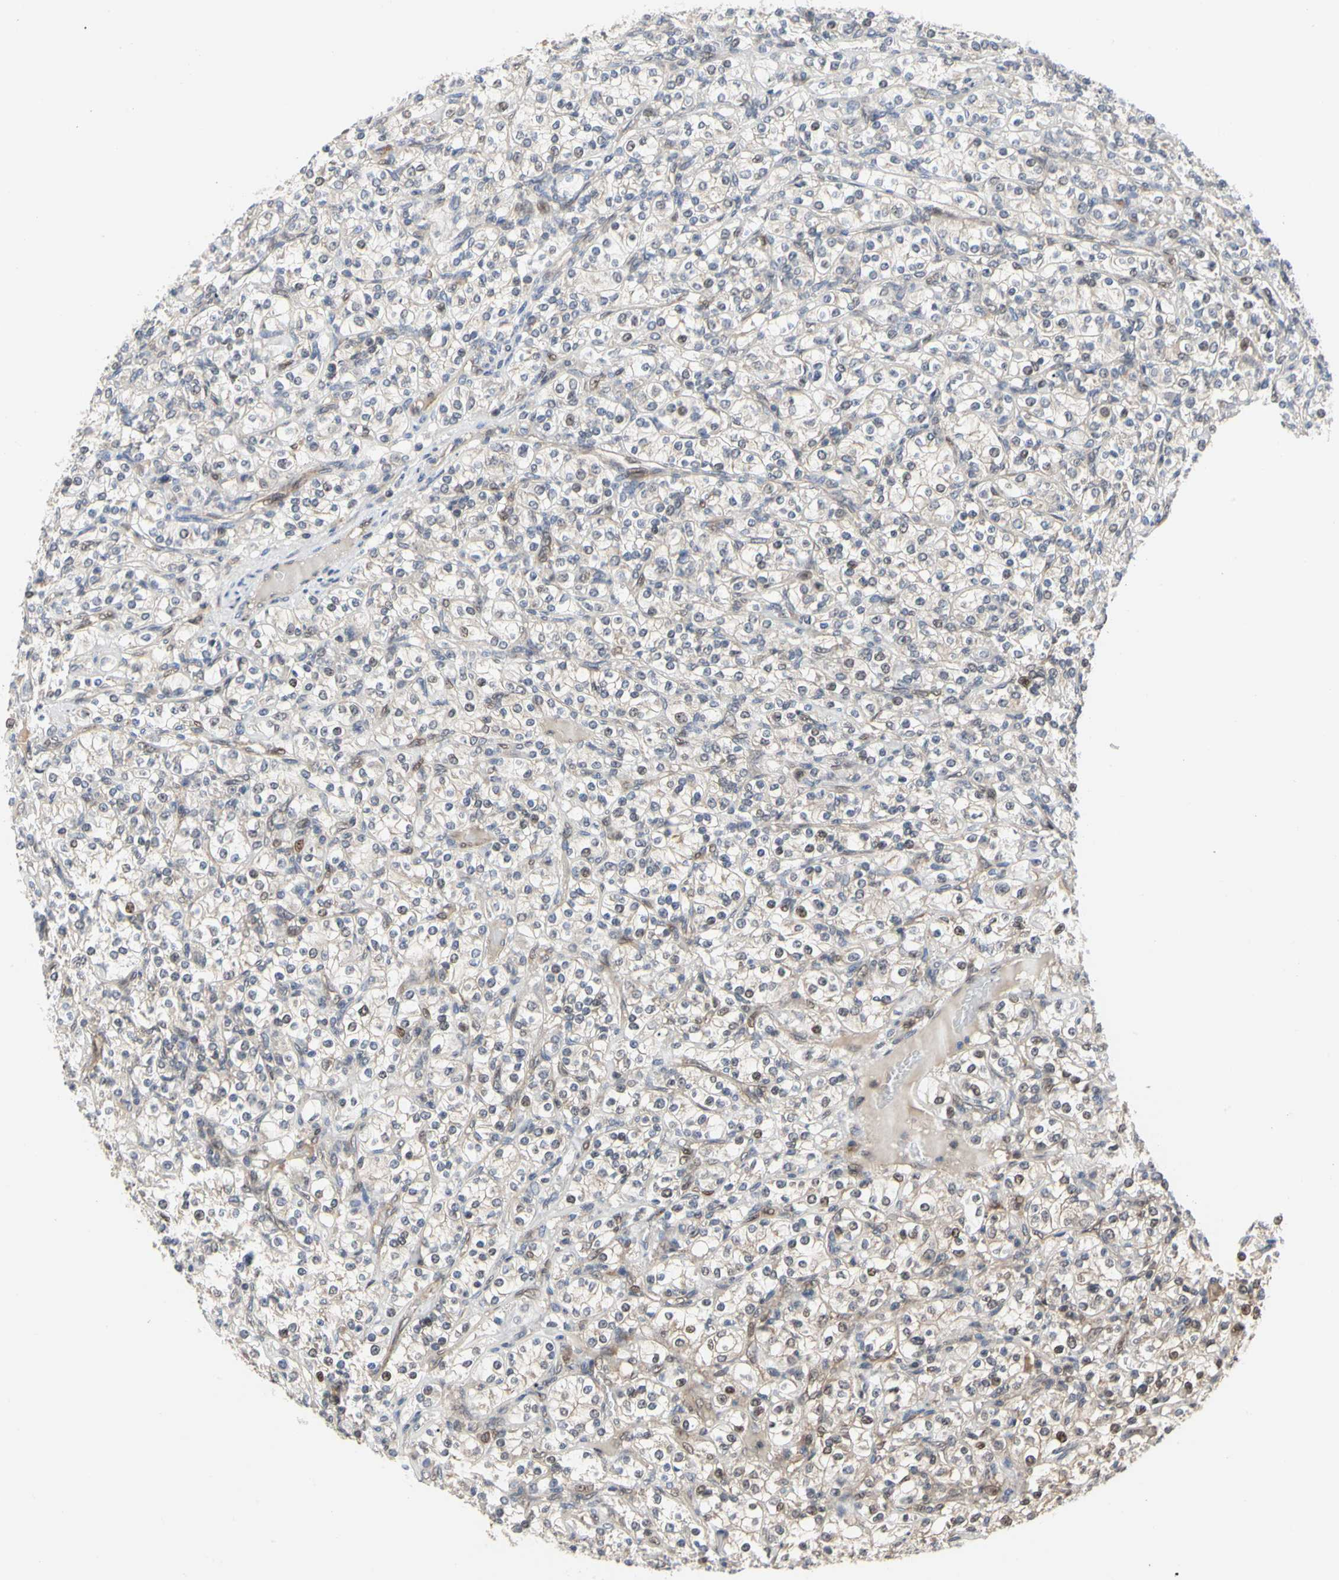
{"staining": {"intensity": "negative", "quantity": "none", "location": "none"}, "tissue": "renal cancer", "cell_type": "Tumor cells", "image_type": "cancer", "snomed": [{"axis": "morphology", "description": "Adenocarcinoma, NOS"}, {"axis": "topography", "description": "Kidney"}], "caption": "Human renal cancer stained for a protein using IHC reveals no staining in tumor cells.", "gene": "CDK5", "patient": {"sex": "male", "age": 77}}